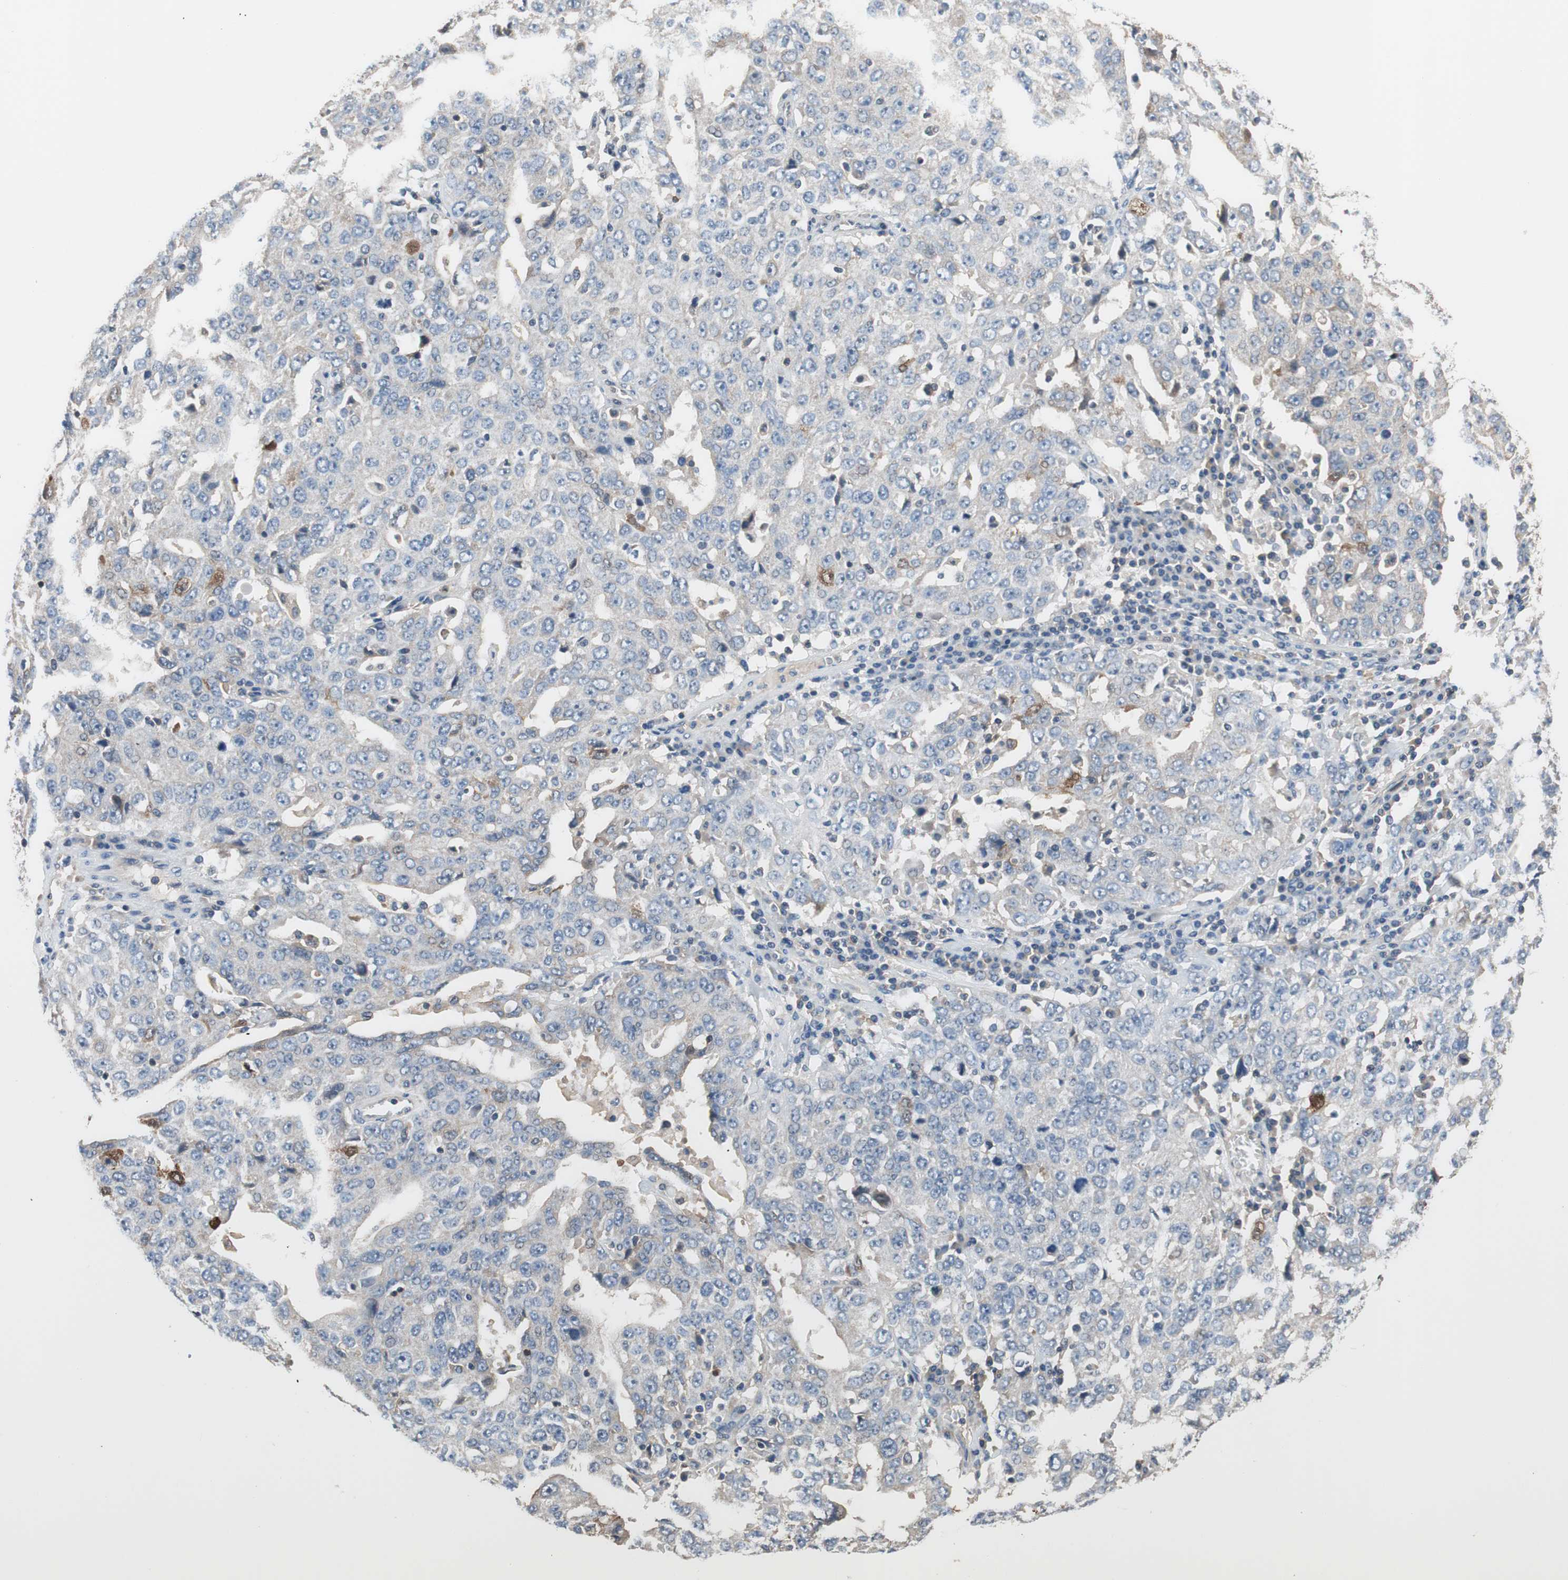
{"staining": {"intensity": "moderate", "quantity": "<25%", "location": "cytoplasmic/membranous"}, "tissue": "ovarian cancer", "cell_type": "Tumor cells", "image_type": "cancer", "snomed": [{"axis": "morphology", "description": "Carcinoma, endometroid"}, {"axis": "topography", "description": "Ovary"}], "caption": "This is an image of immunohistochemistry staining of ovarian endometroid carcinoma, which shows moderate expression in the cytoplasmic/membranous of tumor cells.", "gene": "CALML3", "patient": {"sex": "female", "age": 62}}